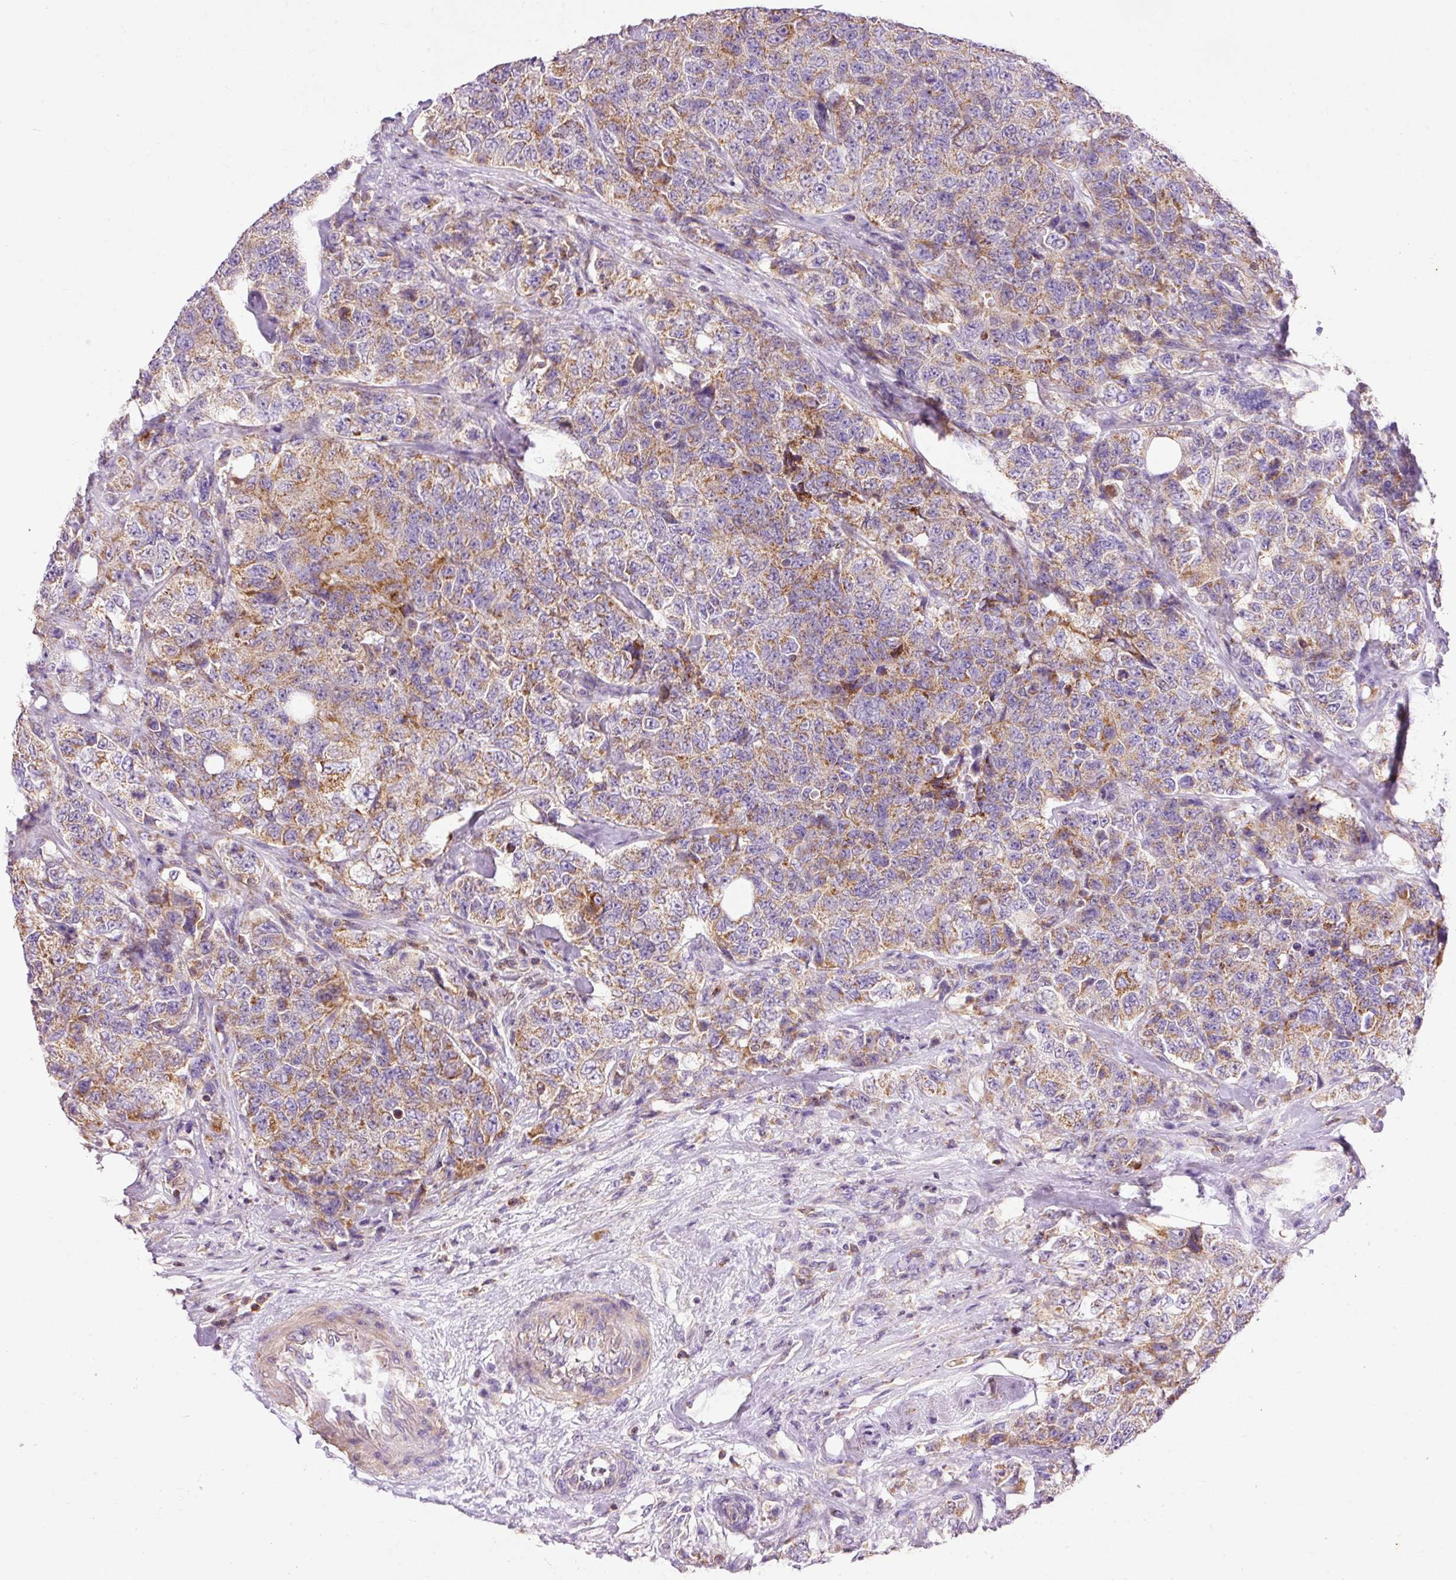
{"staining": {"intensity": "moderate", "quantity": ">75%", "location": "cytoplasmic/membranous"}, "tissue": "urothelial cancer", "cell_type": "Tumor cells", "image_type": "cancer", "snomed": [{"axis": "morphology", "description": "Urothelial carcinoma, High grade"}, {"axis": "topography", "description": "Urinary bladder"}], "caption": "Immunohistochemistry photomicrograph of high-grade urothelial carcinoma stained for a protein (brown), which reveals medium levels of moderate cytoplasmic/membranous expression in about >75% of tumor cells.", "gene": "IMMT", "patient": {"sex": "female", "age": 78}}